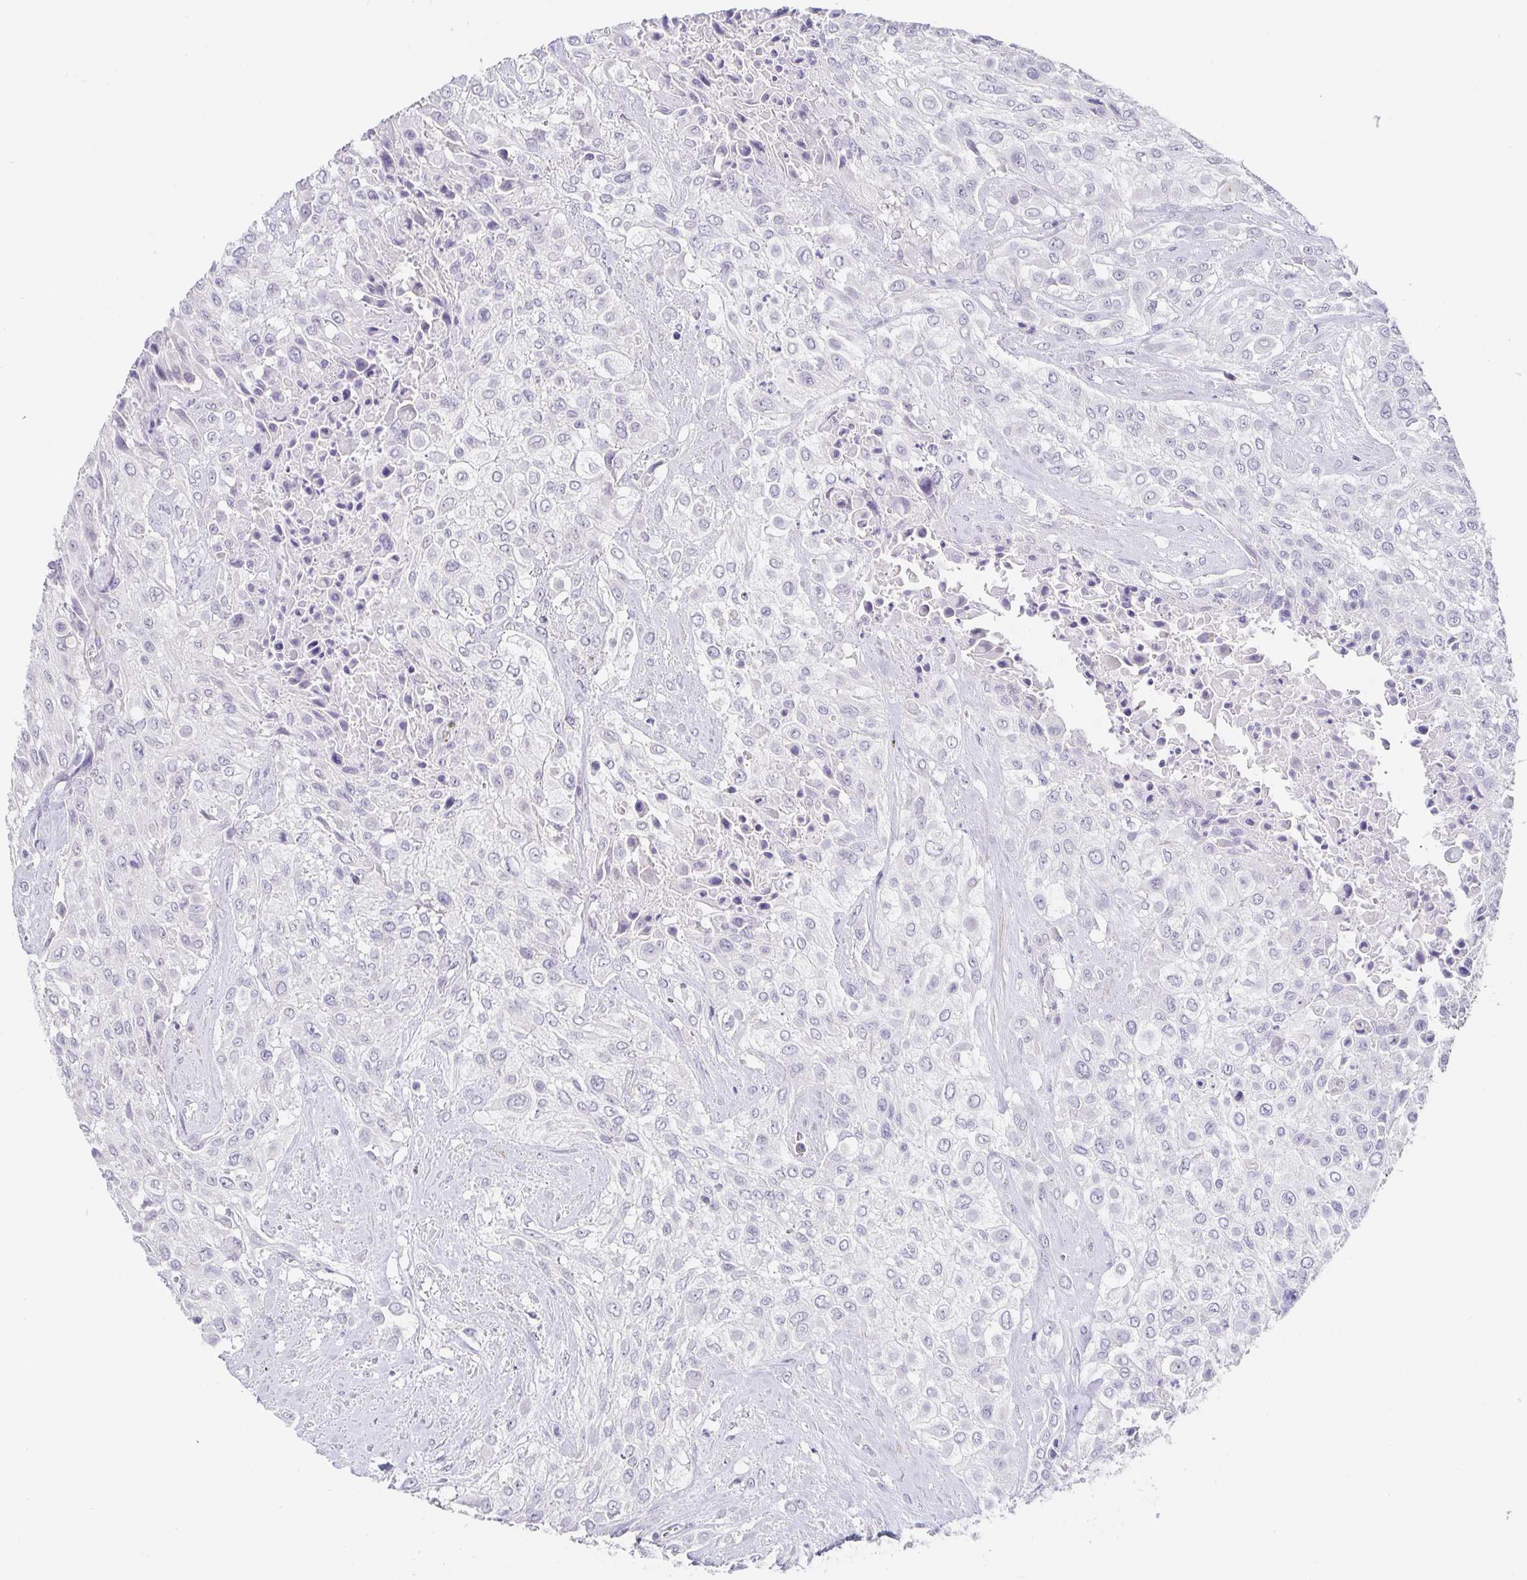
{"staining": {"intensity": "negative", "quantity": "none", "location": "none"}, "tissue": "urothelial cancer", "cell_type": "Tumor cells", "image_type": "cancer", "snomed": [{"axis": "morphology", "description": "Urothelial carcinoma, High grade"}, {"axis": "topography", "description": "Urinary bladder"}], "caption": "Human high-grade urothelial carcinoma stained for a protein using immunohistochemistry demonstrates no staining in tumor cells.", "gene": "PDX1", "patient": {"sex": "male", "age": 57}}